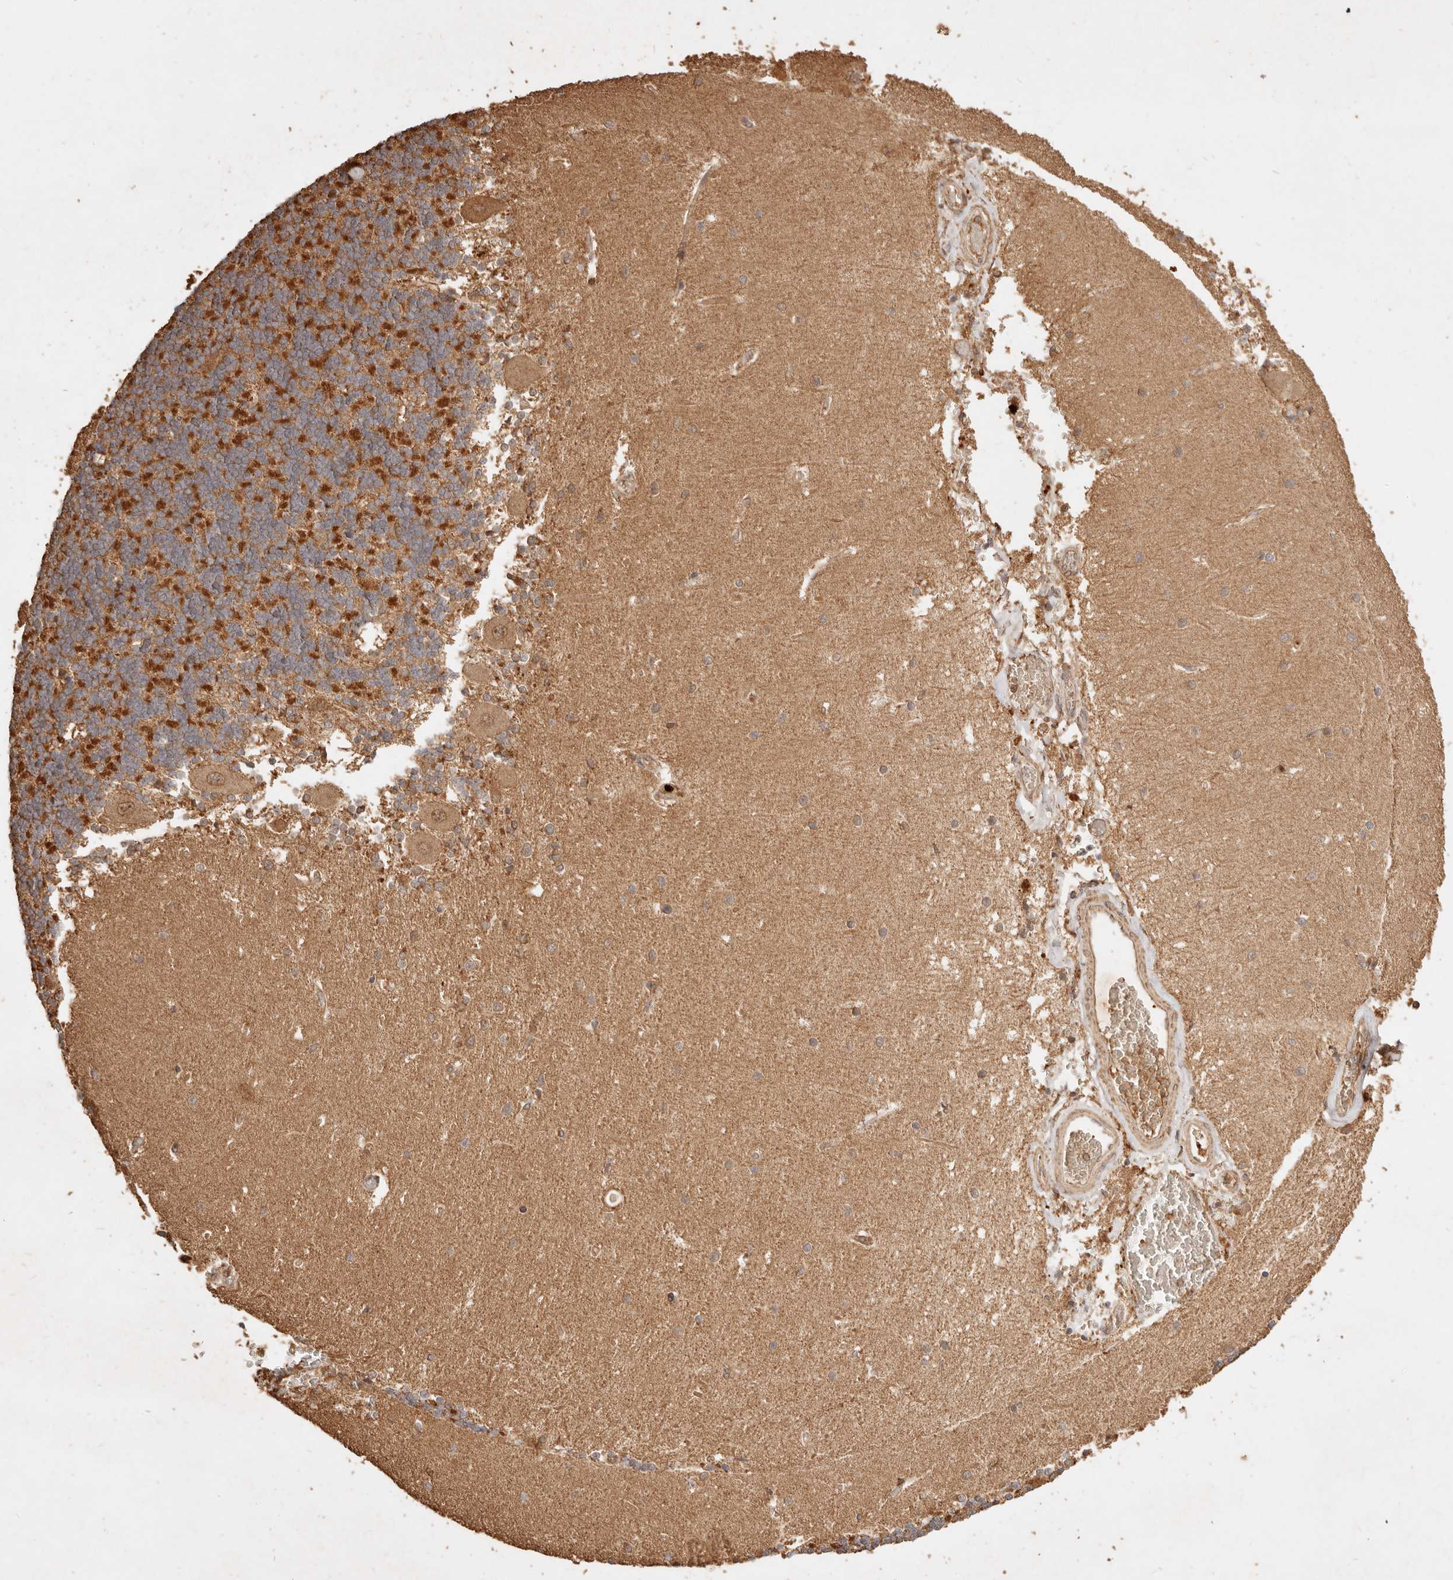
{"staining": {"intensity": "strong", "quantity": "25%-75%", "location": "cytoplasmic/membranous"}, "tissue": "cerebellum", "cell_type": "Cells in granular layer", "image_type": "normal", "snomed": [{"axis": "morphology", "description": "Normal tissue, NOS"}, {"axis": "topography", "description": "Cerebellum"}], "caption": "Immunohistochemical staining of benign human cerebellum shows 25%-75% levels of strong cytoplasmic/membranous protein staining in about 25%-75% of cells in granular layer.", "gene": "FAM180B", "patient": {"sex": "male", "age": 37}}